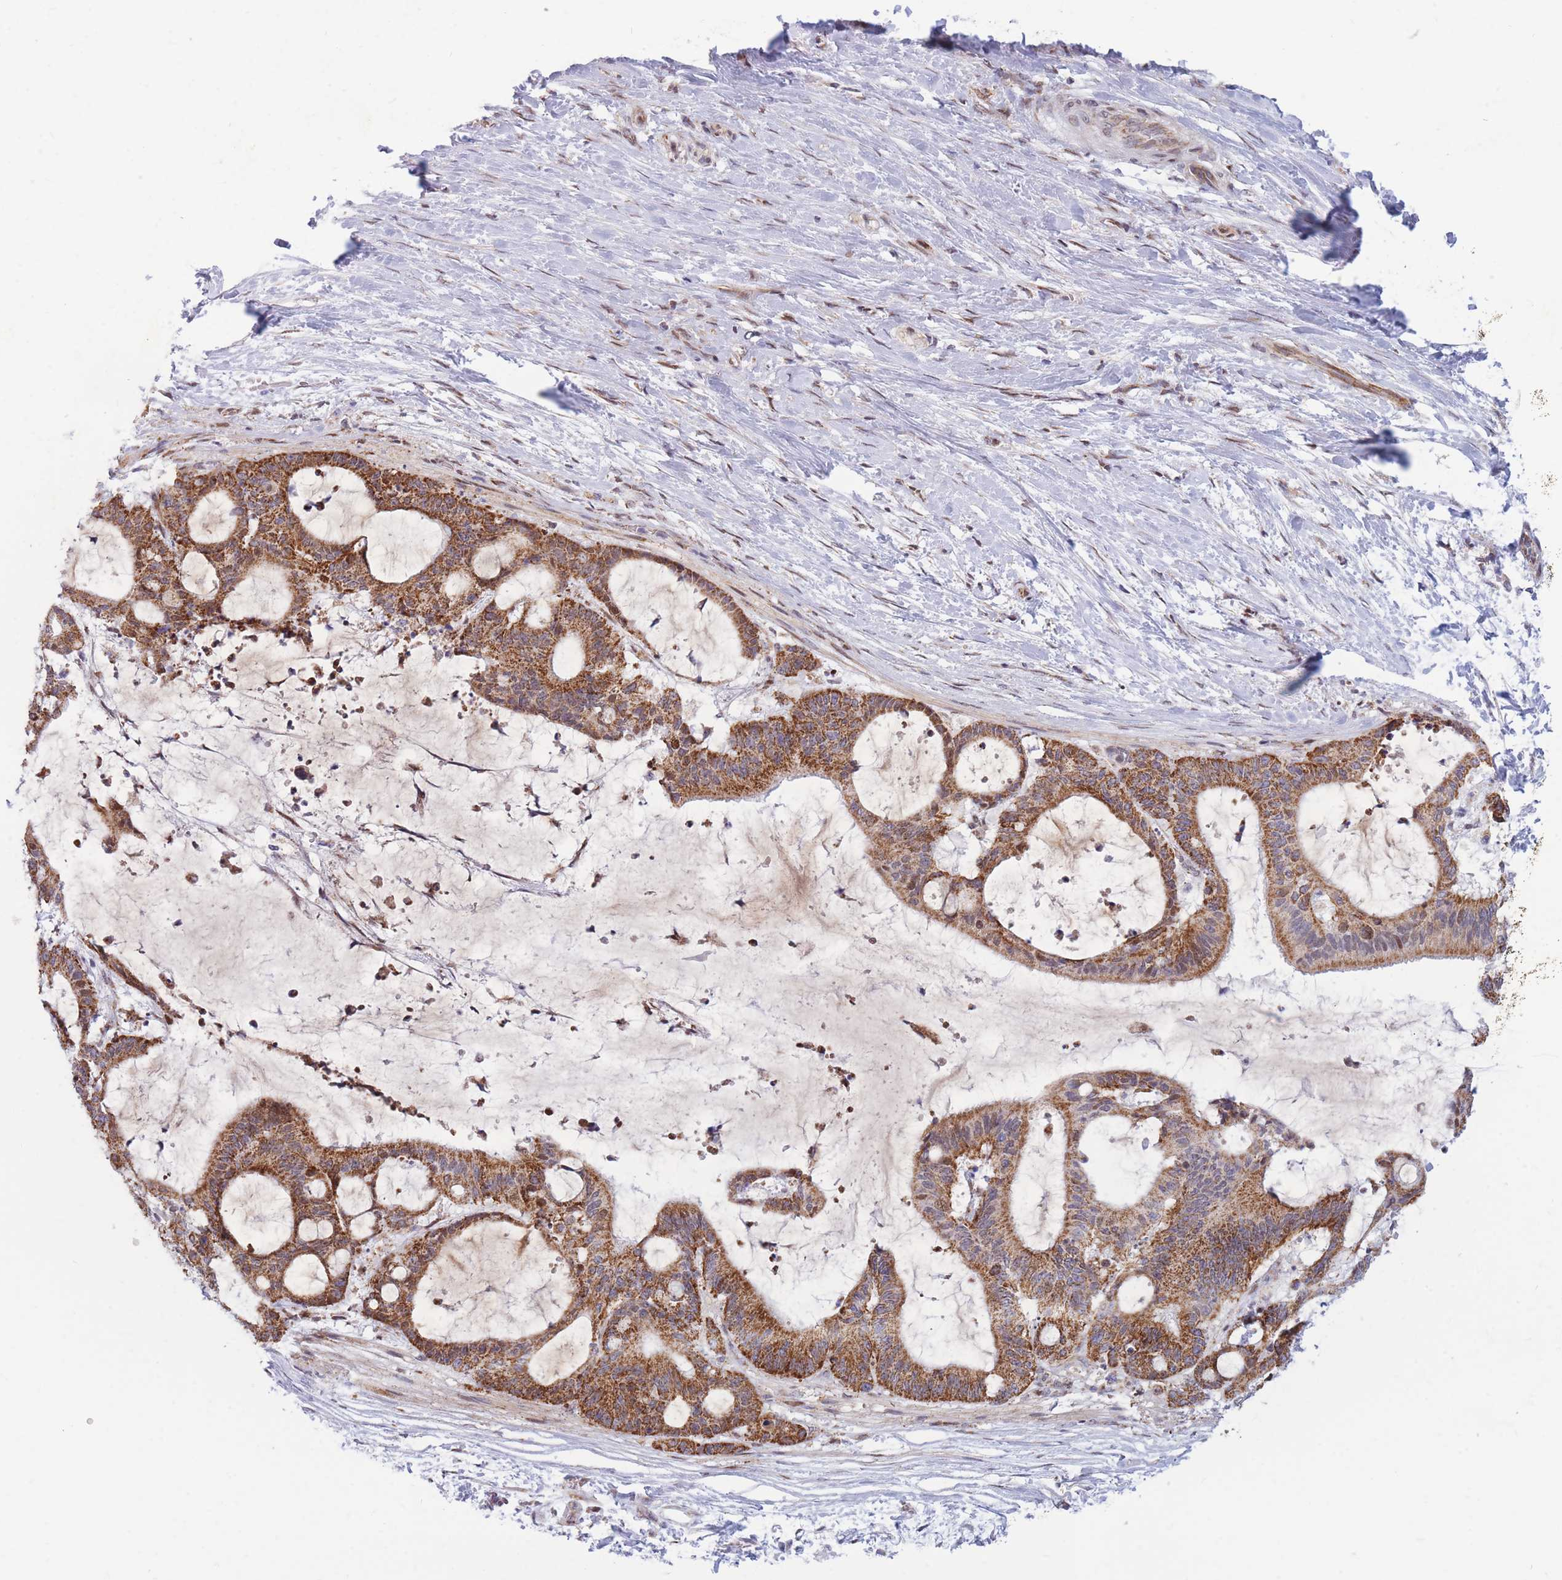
{"staining": {"intensity": "strong", "quantity": ">75%", "location": "cytoplasmic/membranous"}, "tissue": "liver cancer", "cell_type": "Tumor cells", "image_type": "cancer", "snomed": [{"axis": "morphology", "description": "Normal tissue, NOS"}, {"axis": "morphology", "description": "Cholangiocarcinoma"}, {"axis": "topography", "description": "Liver"}, {"axis": "topography", "description": "Peripheral nerve tissue"}], "caption": "Brown immunohistochemical staining in liver cancer (cholangiocarcinoma) reveals strong cytoplasmic/membranous expression in approximately >75% of tumor cells. Nuclei are stained in blue.", "gene": "MOB4", "patient": {"sex": "female", "age": 73}}